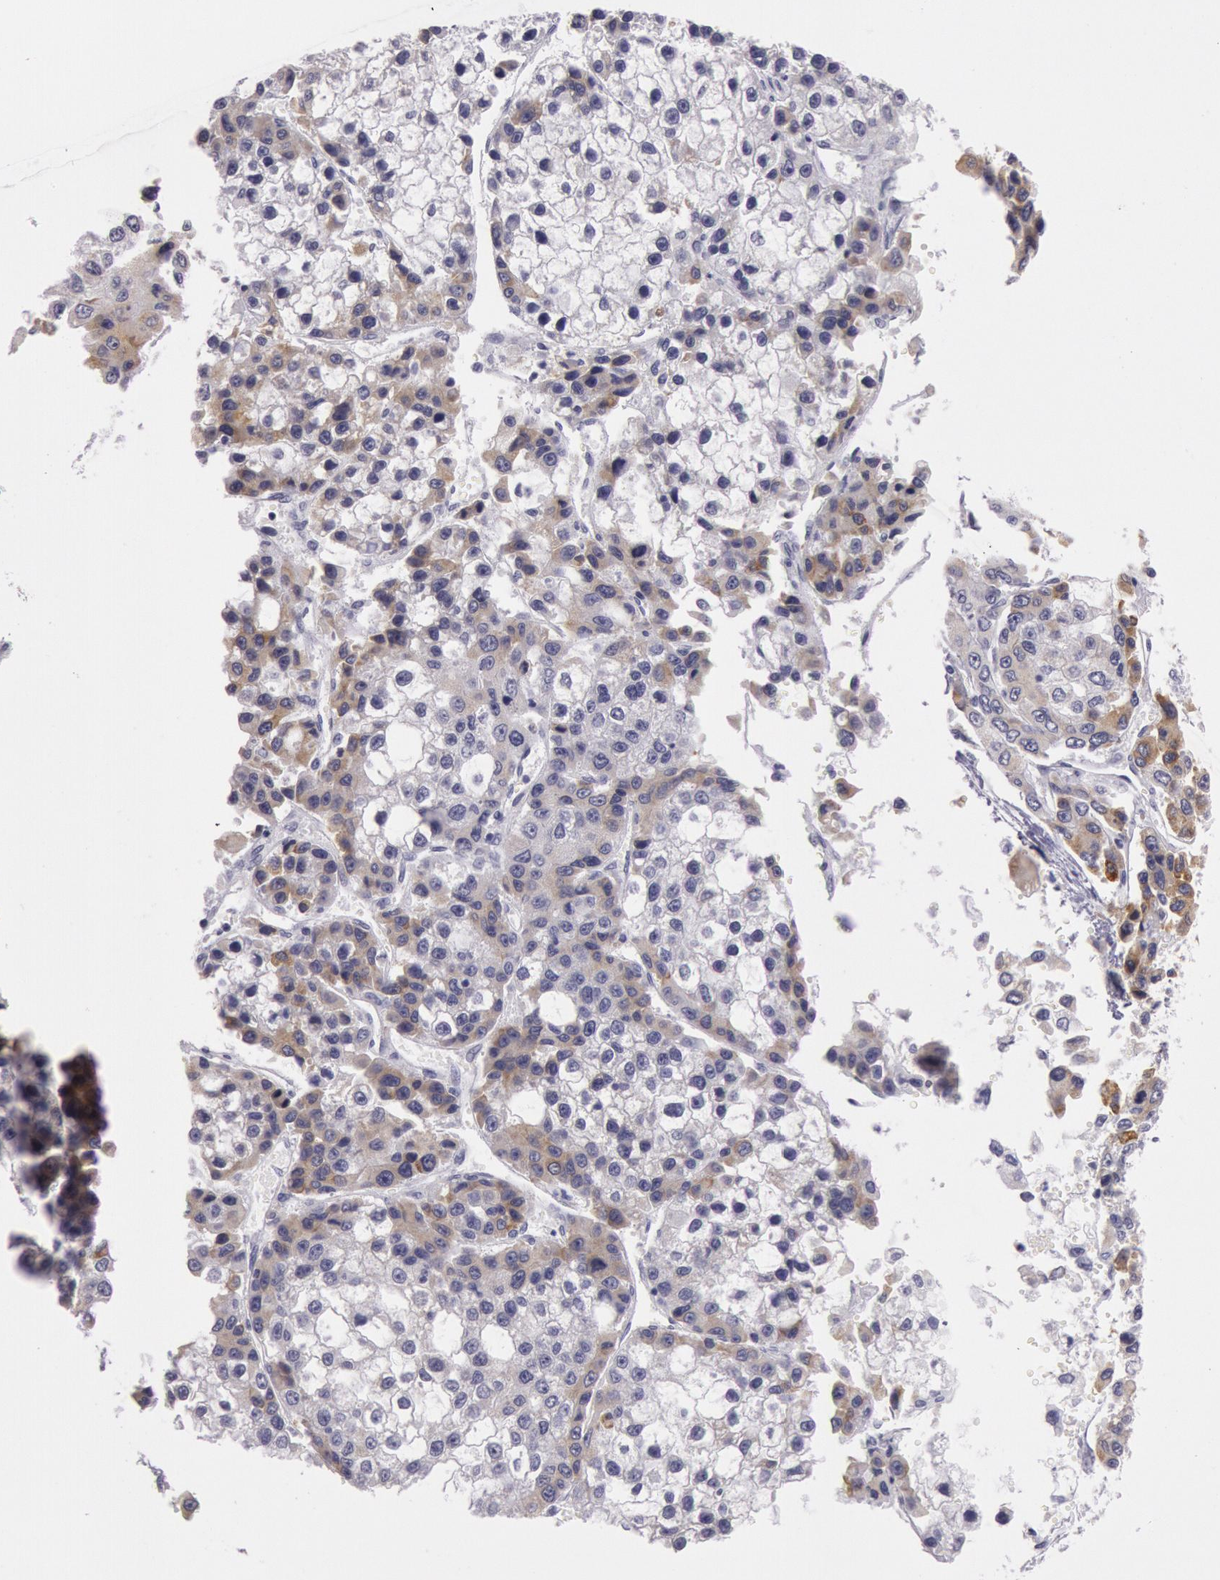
{"staining": {"intensity": "weak", "quantity": "25%-75%", "location": "cytoplasmic/membranous"}, "tissue": "liver cancer", "cell_type": "Tumor cells", "image_type": "cancer", "snomed": [{"axis": "morphology", "description": "Carcinoma, Hepatocellular, NOS"}, {"axis": "topography", "description": "Liver"}], "caption": "Liver hepatocellular carcinoma stained with a brown dye displays weak cytoplasmic/membranous positive positivity in about 25%-75% of tumor cells.", "gene": "CIDEB", "patient": {"sex": "female", "age": 66}}